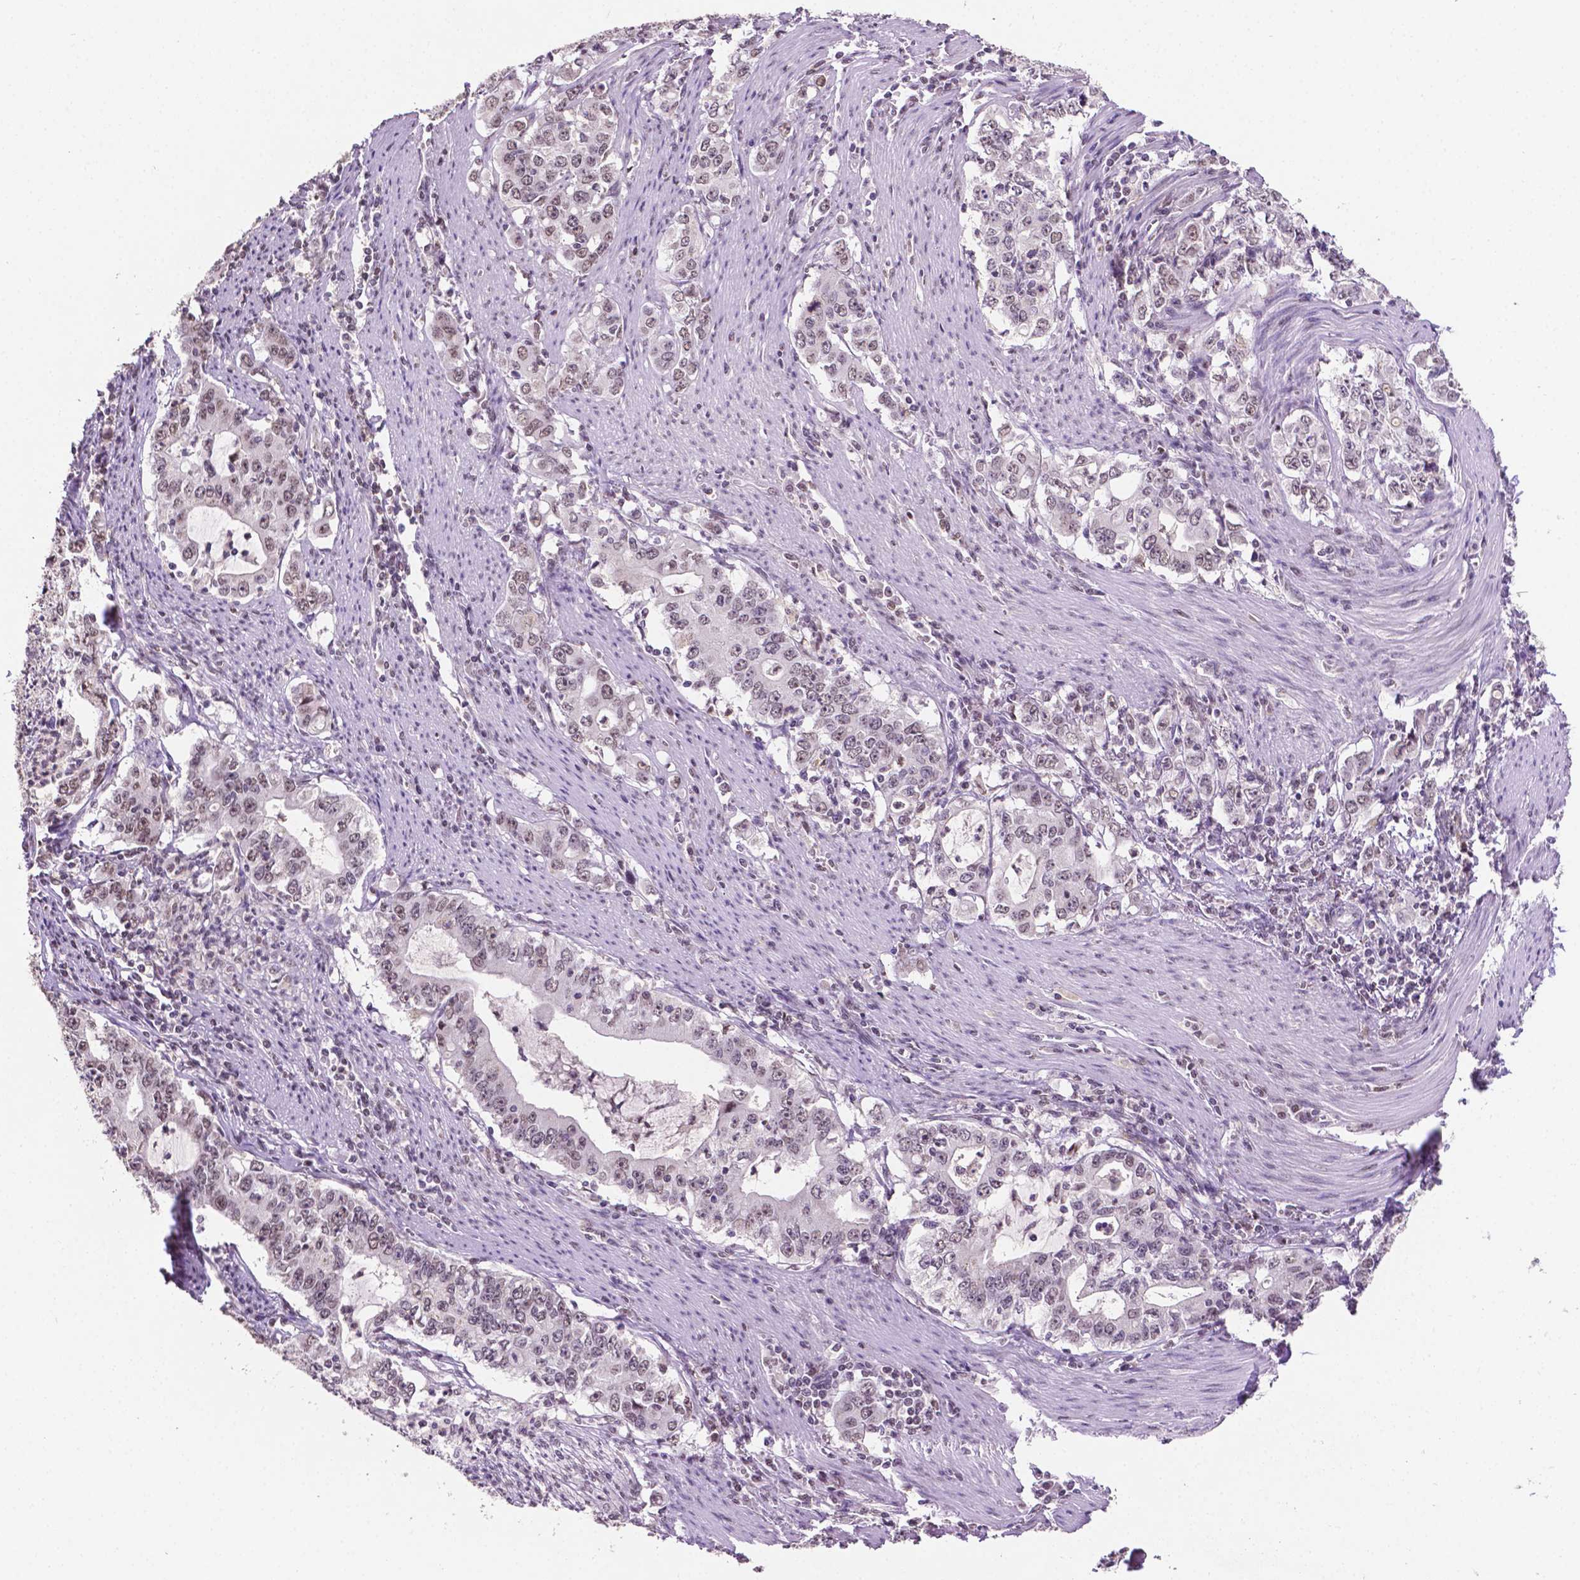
{"staining": {"intensity": "moderate", "quantity": "<25%", "location": "nuclear"}, "tissue": "stomach cancer", "cell_type": "Tumor cells", "image_type": "cancer", "snomed": [{"axis": "morphology", "description": "Adenocarcinoma, NOS"}, {"axis": "topography", "description": "Stomach, lower"}], "caption": "A high-resolution photomicrograph shows IHC staining of adenocarcinoma (stomach), which exhibits moderate nuclear positivity in about <25% of tumor cells.", "gene": "PTPN6", "patient": {"sex": "female", "age": 72}}